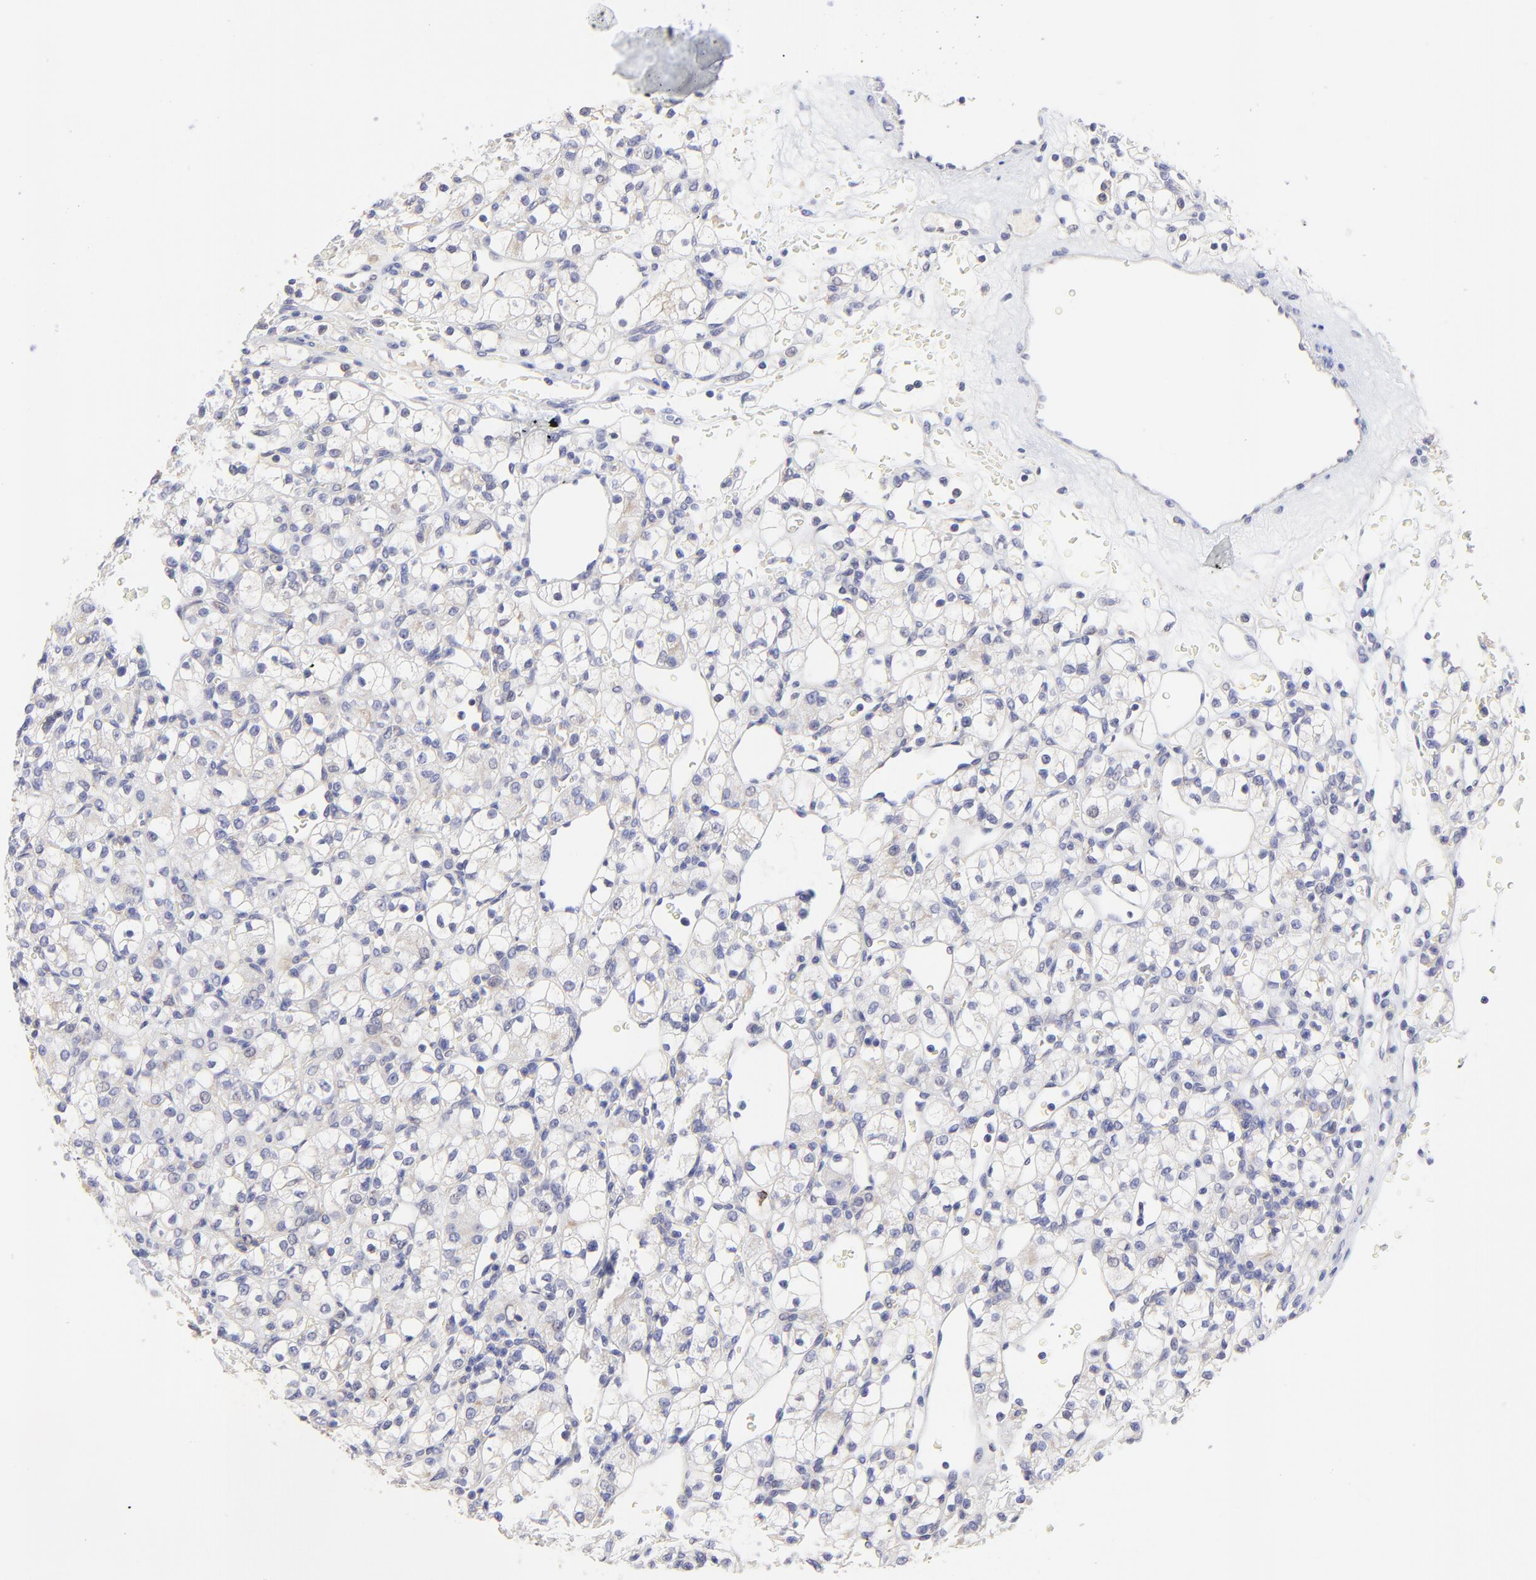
{"staining": {"intensity": "negative", "quantity": "none", "location": "none"}, "tissue": "renal cancer", "cell_type": "Tumor cells", "image_type": "cancer", "snomed": [{"axis": "morphology", "description": "Adenocarcinoma, NOS"}, {"axis": "topography", "description": "Kidney"}], "caption": "This is an IHC histopathology image of renal cancer. There is no staining in tumor cells.", "gene": "LHFPL1", "patient": {"sex": "female", "age": 62}}